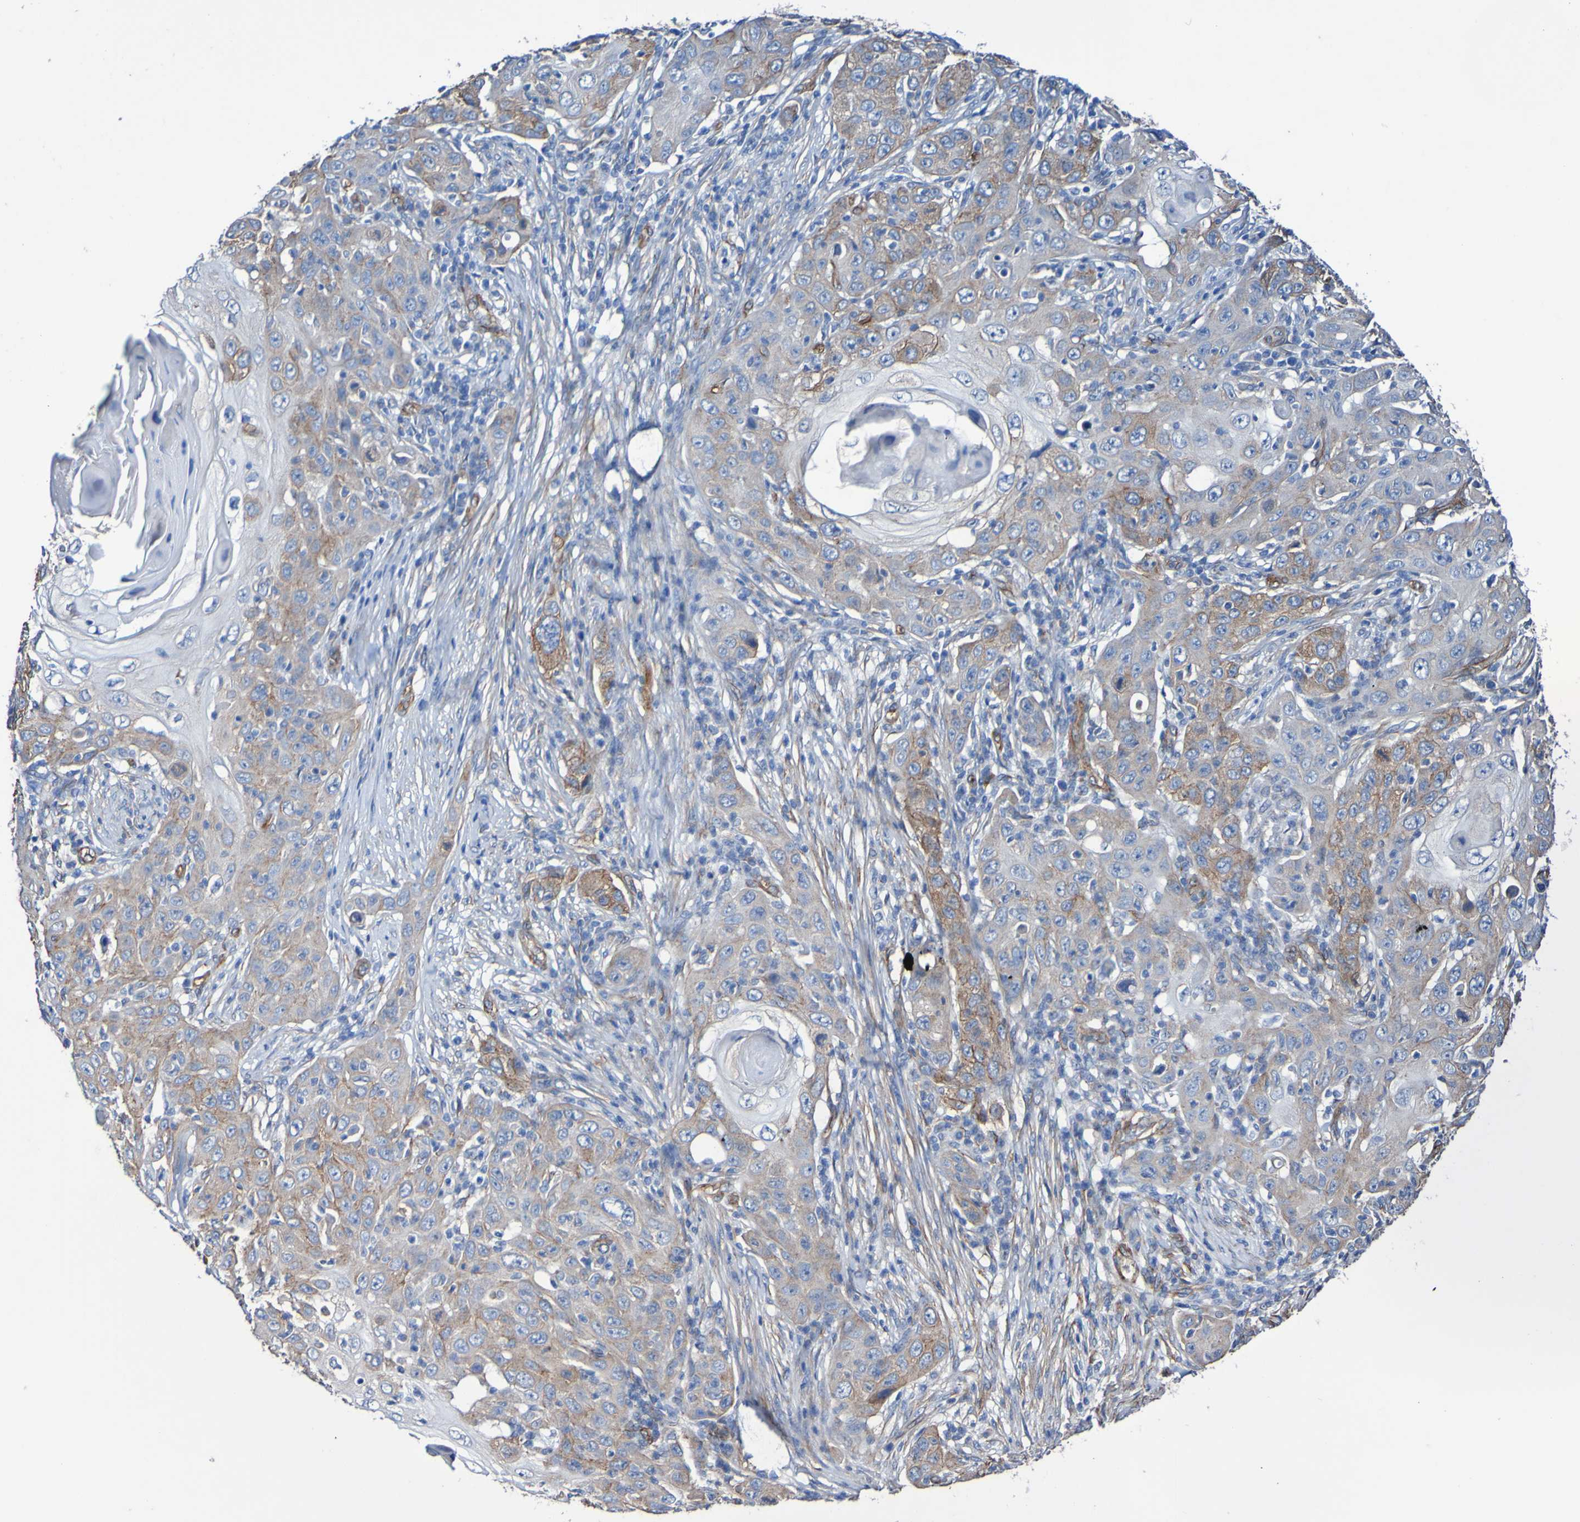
{"staining": {"intensity": "moderate", "quantity": ">75%", "location": "cytoplasmic/membranous"}, "tissue": "skin cancer", "cell_type": "Tumor cells", "image_type": "cancer", "snomed": [{"axis": "morphology", "description": "Squamous cell carcinoma, NOS"}, {"axis": "topography", "description": "Skin"}], "caption": "The immunohistochemical stain labels moderate cytoplasmic/membranous staining in tumor cells of skin cancer tissue.", "gene": "ELMOD3", "patient": {"sex": "female", "age": 88}}